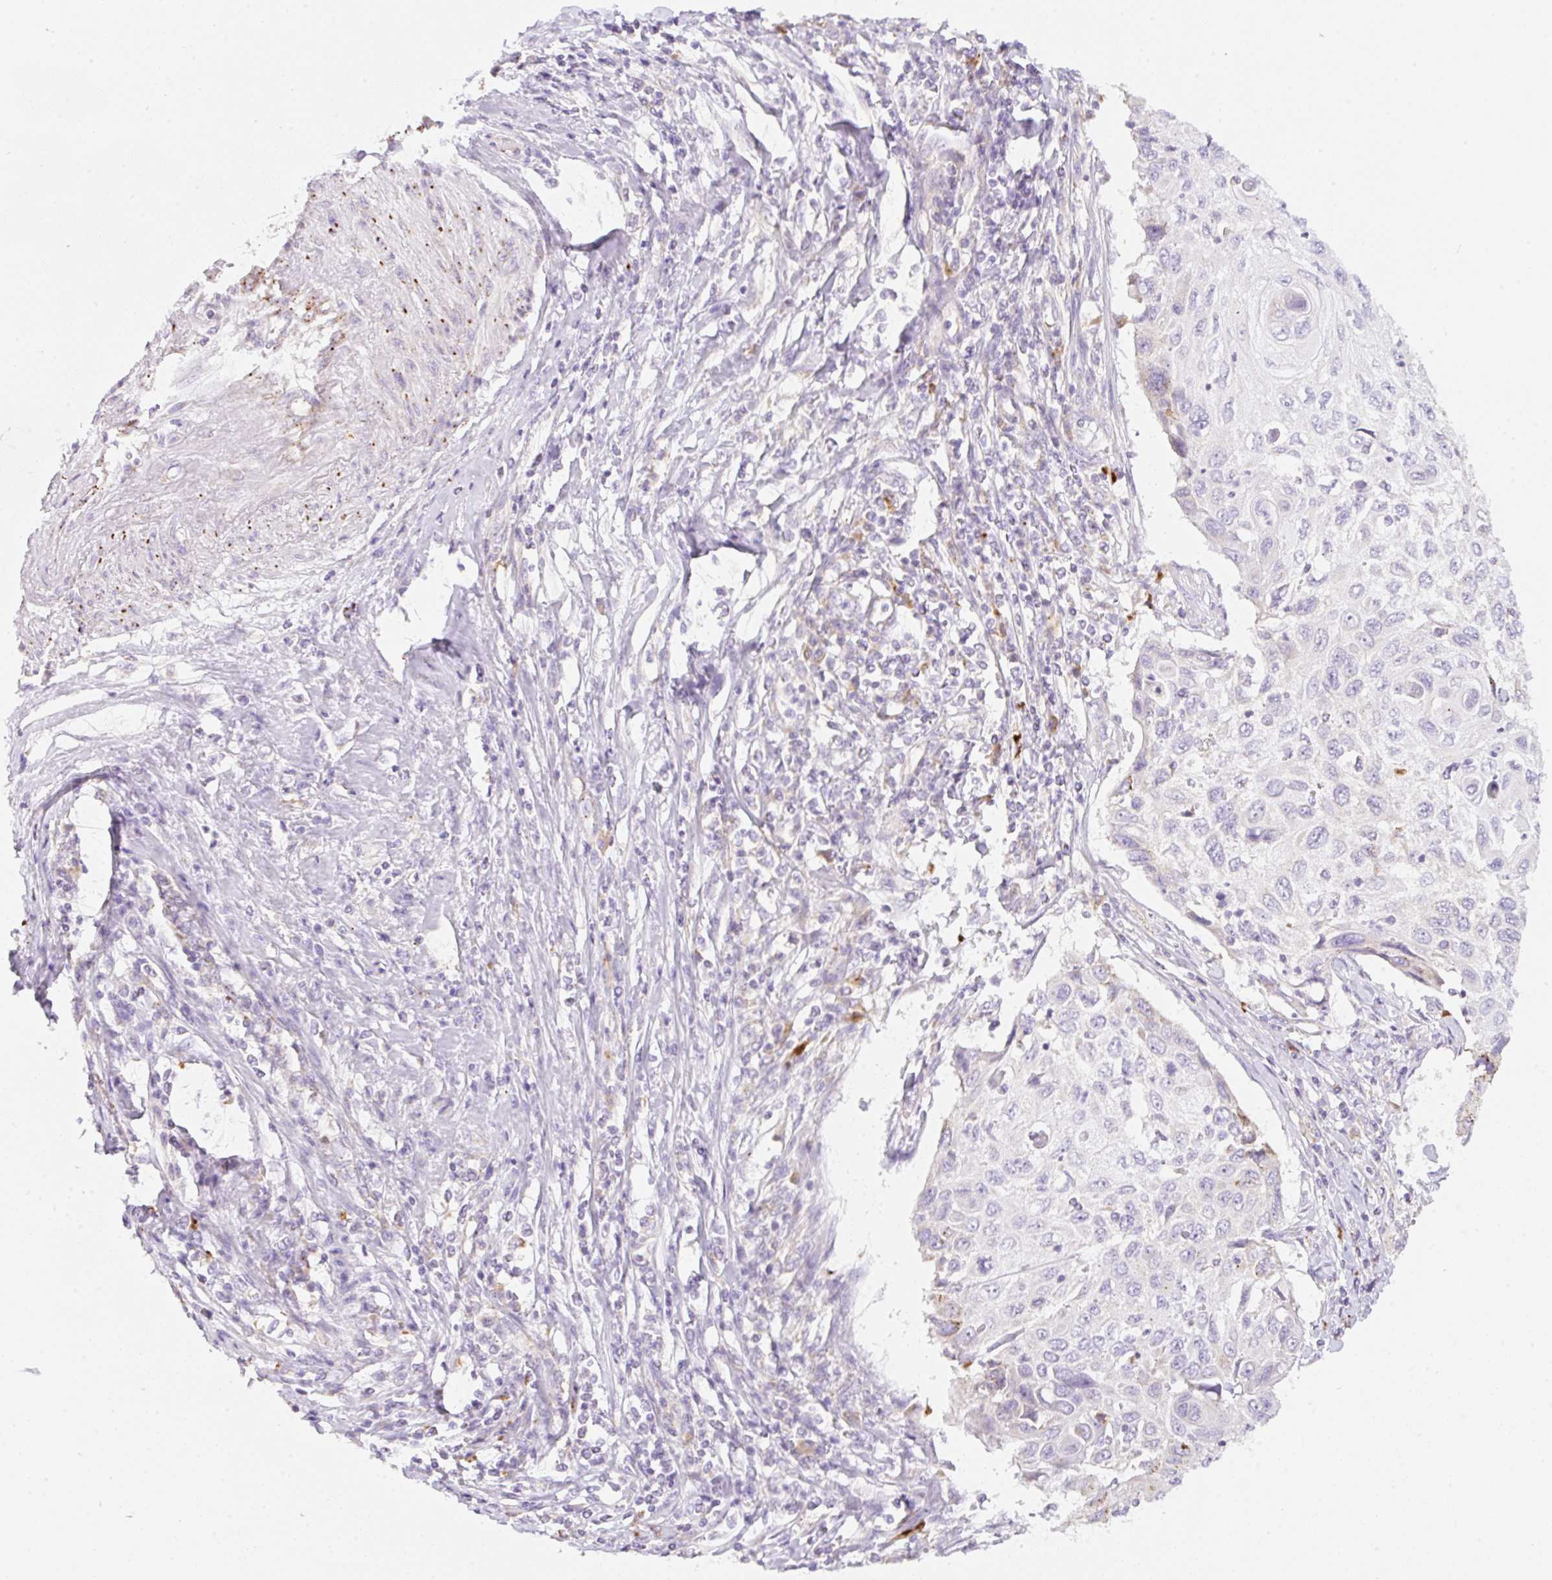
{"staining": {"intensity": "negative", "quantity": "none", "location": "none"}, "tissue": "cervical cancer", "cell_type": "Tumor cells", "image_type": "cancer", "snomed": [{"axis": "morphology", "description": "Squamous cell carcinoma, NOS"}, {"axis": "topography", "description": "Cervix"}], "caption": "There is no significant positivity in tumor cells of cervical cancer.", "gene": "CLEC3A", "patient": {"sex": "female", "age": 70}}